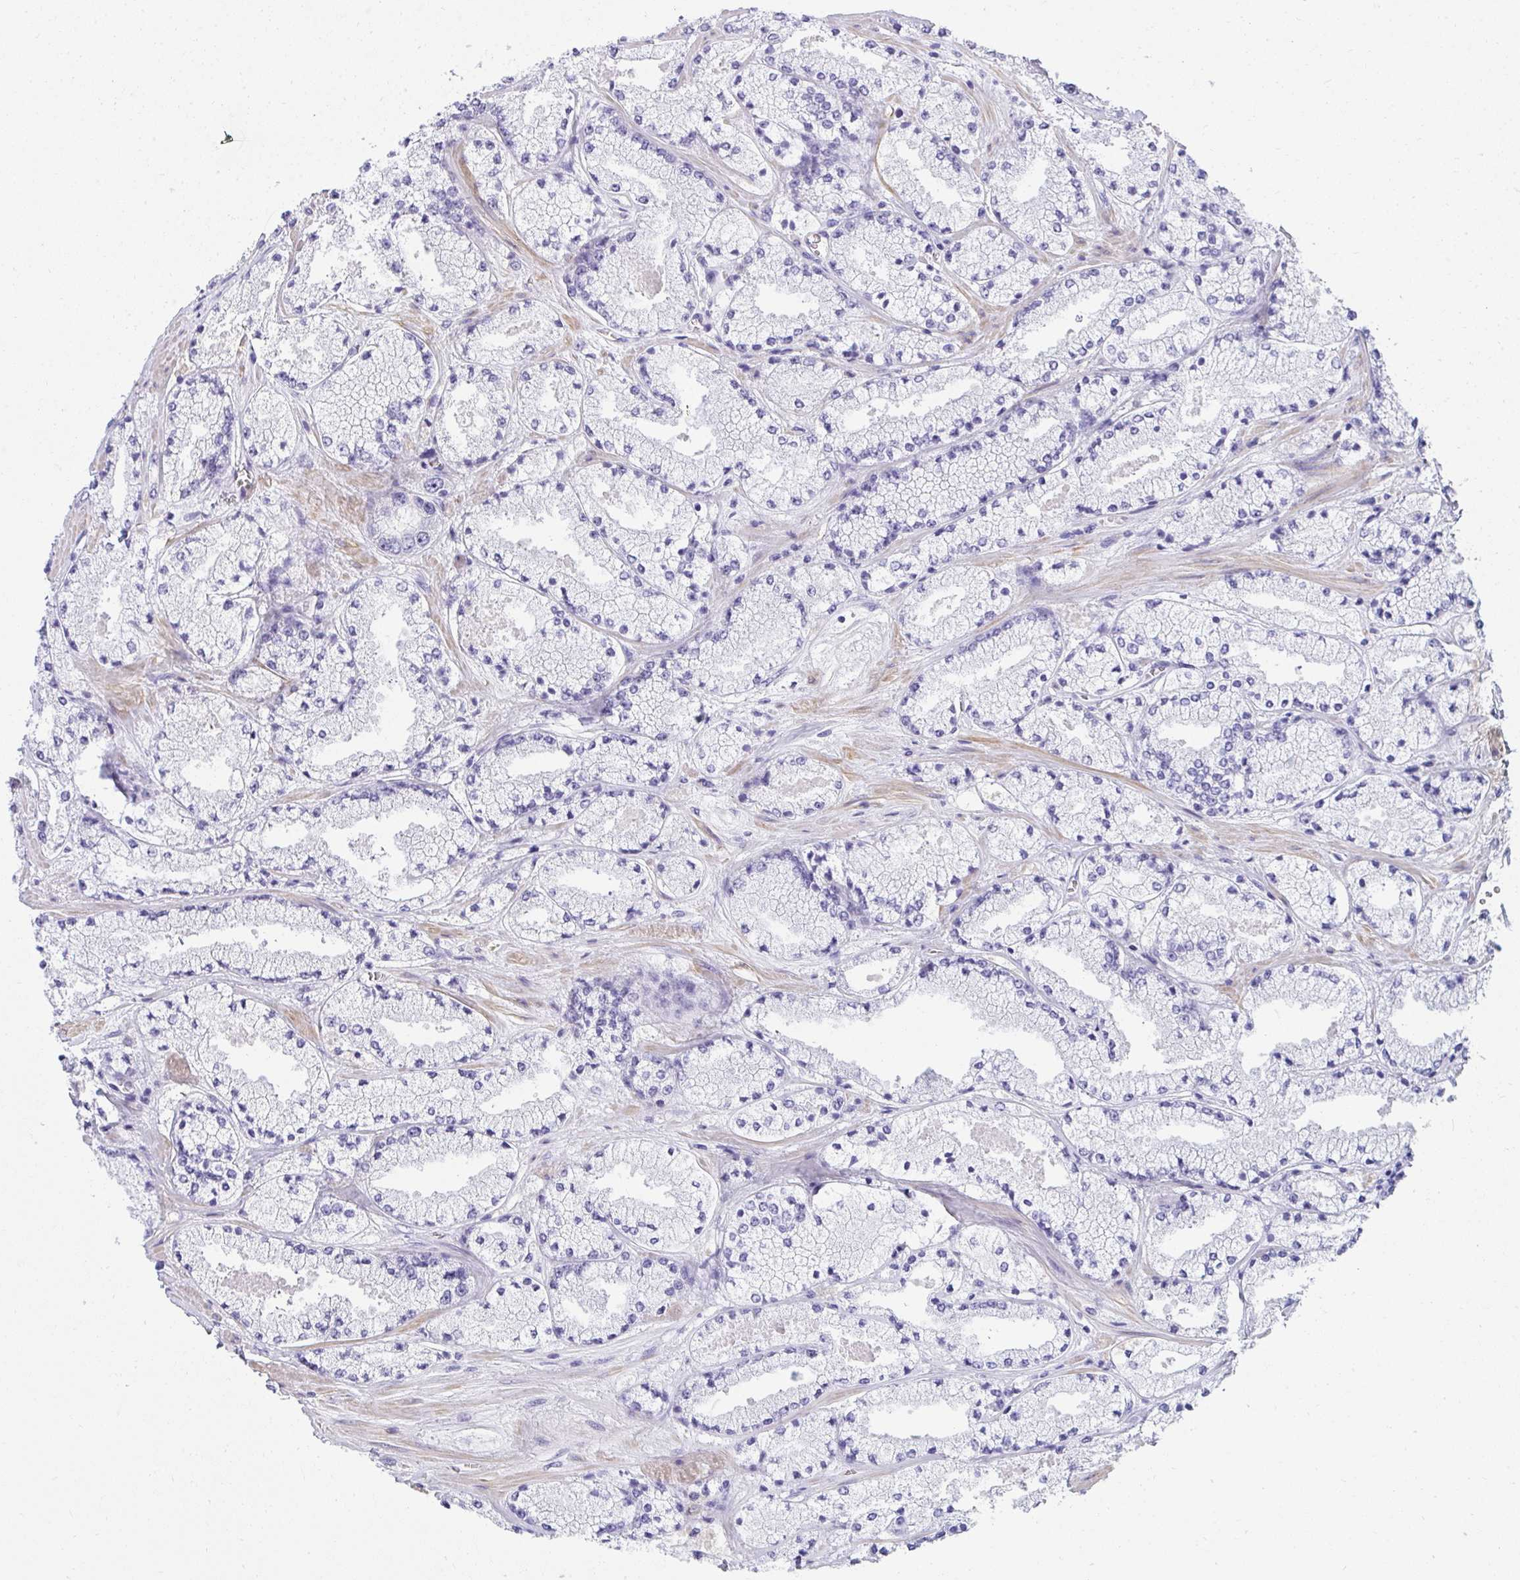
{"staining": {"intensity": "negative", "quantity": "none", "location": "none"}, "tissue": "prostate cancer", "cell_type": "Tumor cells", "image_type": "cancer", "snomed": [{"axis": "morphology", "description": "Adenocarcinoma, High grade"}, {"axis": "topography", "description": "Prostate"}], "caption": "Immunohistochemistry image of human prostate cancer (high-grade adenocarcinoma) stained for a protein (brown), which shows no positivity in tumor cells.", "gene": "PUS7L", "patient": {"sex": "male", "age": 63}}